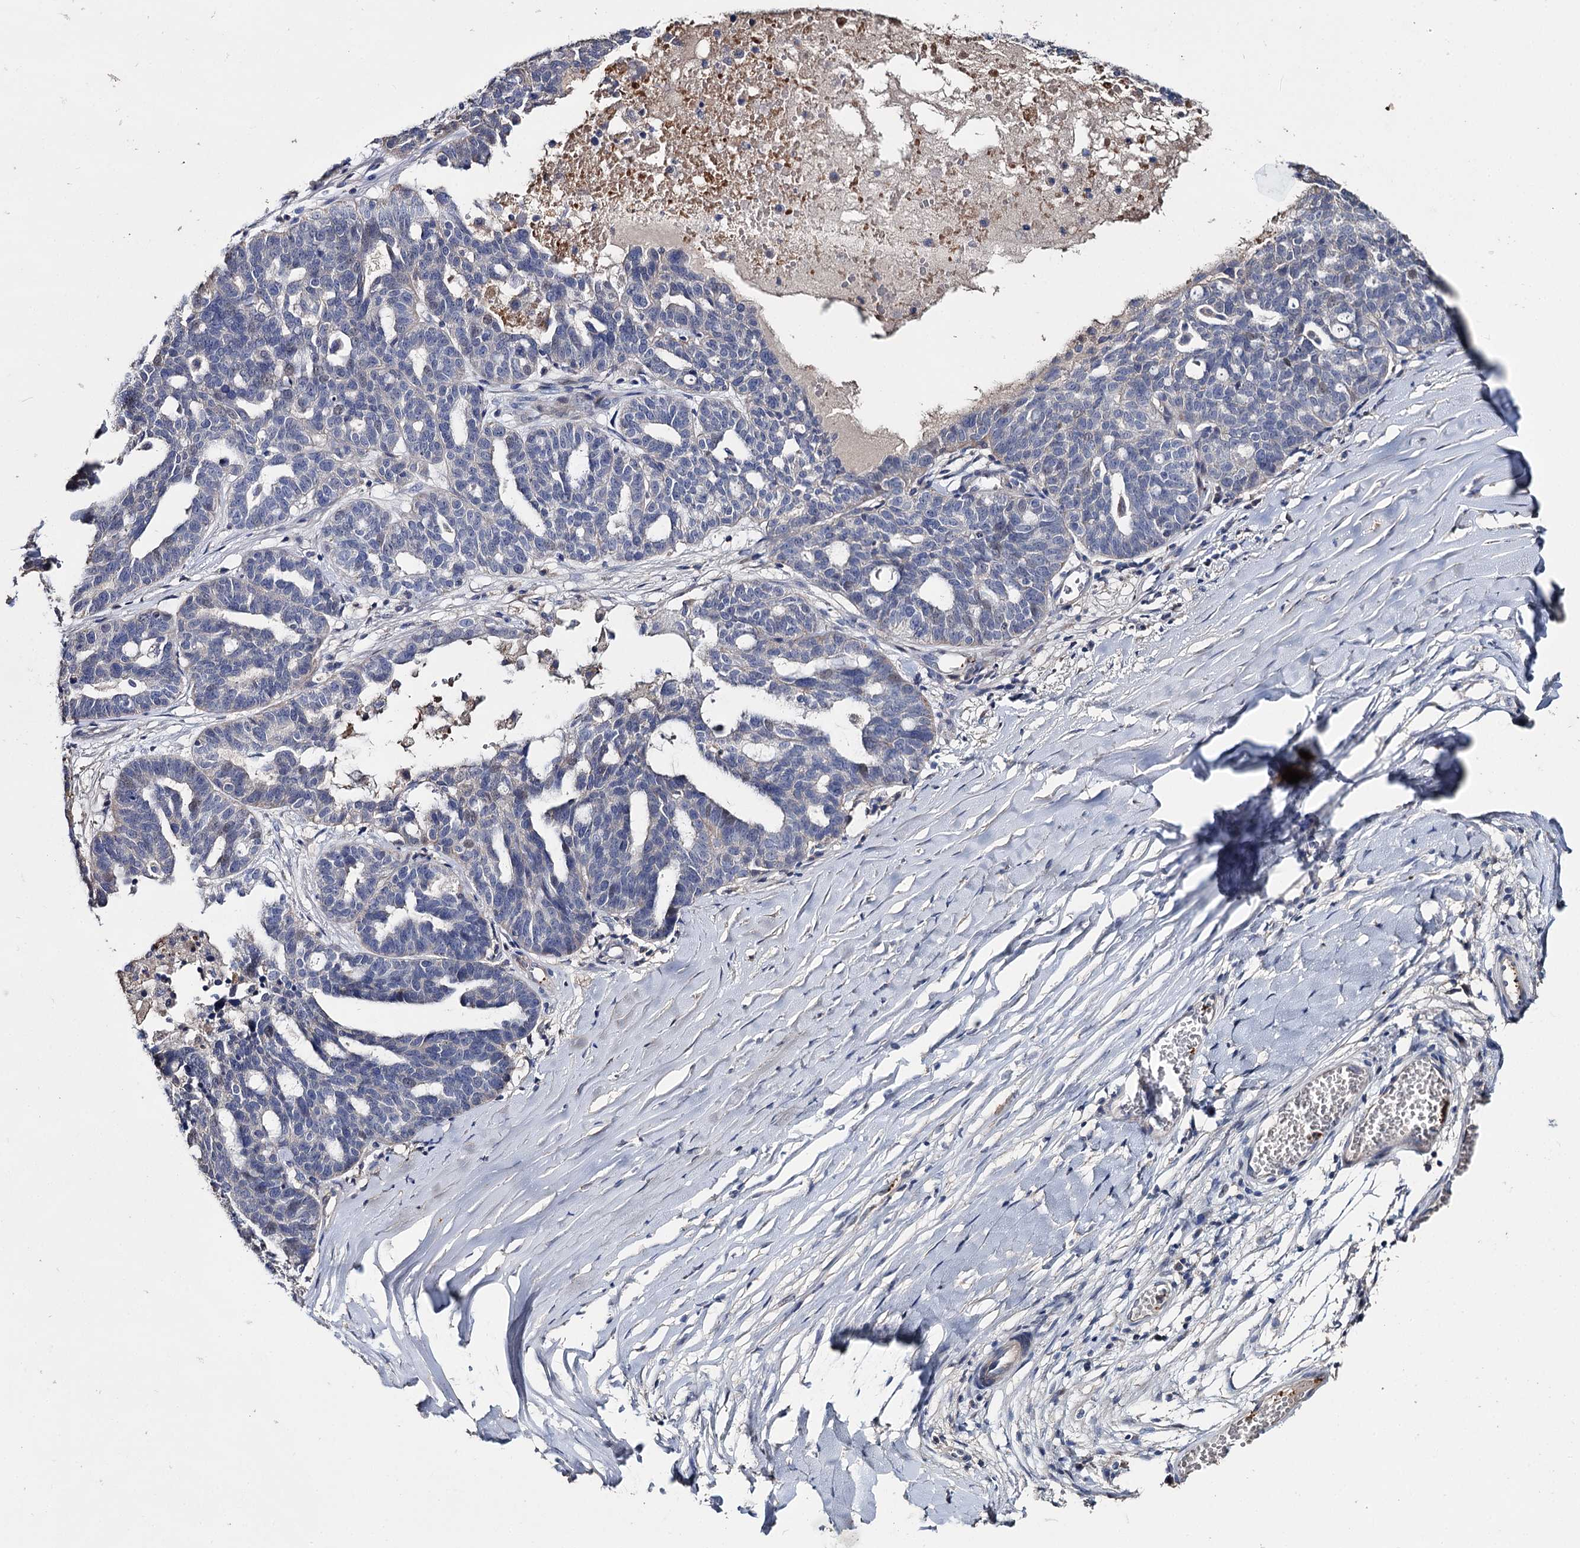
{"staining": {"intensity": "negative", "quantity": "none", "location": "none"}, "tissue": "ovarian cancer", "cell_type": "Tumor cells", "image_type": "cancer", "snomed": [{"axis": "morphology", "description": "Cystadenocarcinoma, serous, NOS"}, {"axis": "topography", "description": "Ovary"}], "caption": "A photomicrograph of serous cystadenocarcinoma (ovarian) stained for a protein demonstrates no brown staining in tumor cells.", "gene": "DNAH6", "patient": {"sex": "female", "age": 59}}